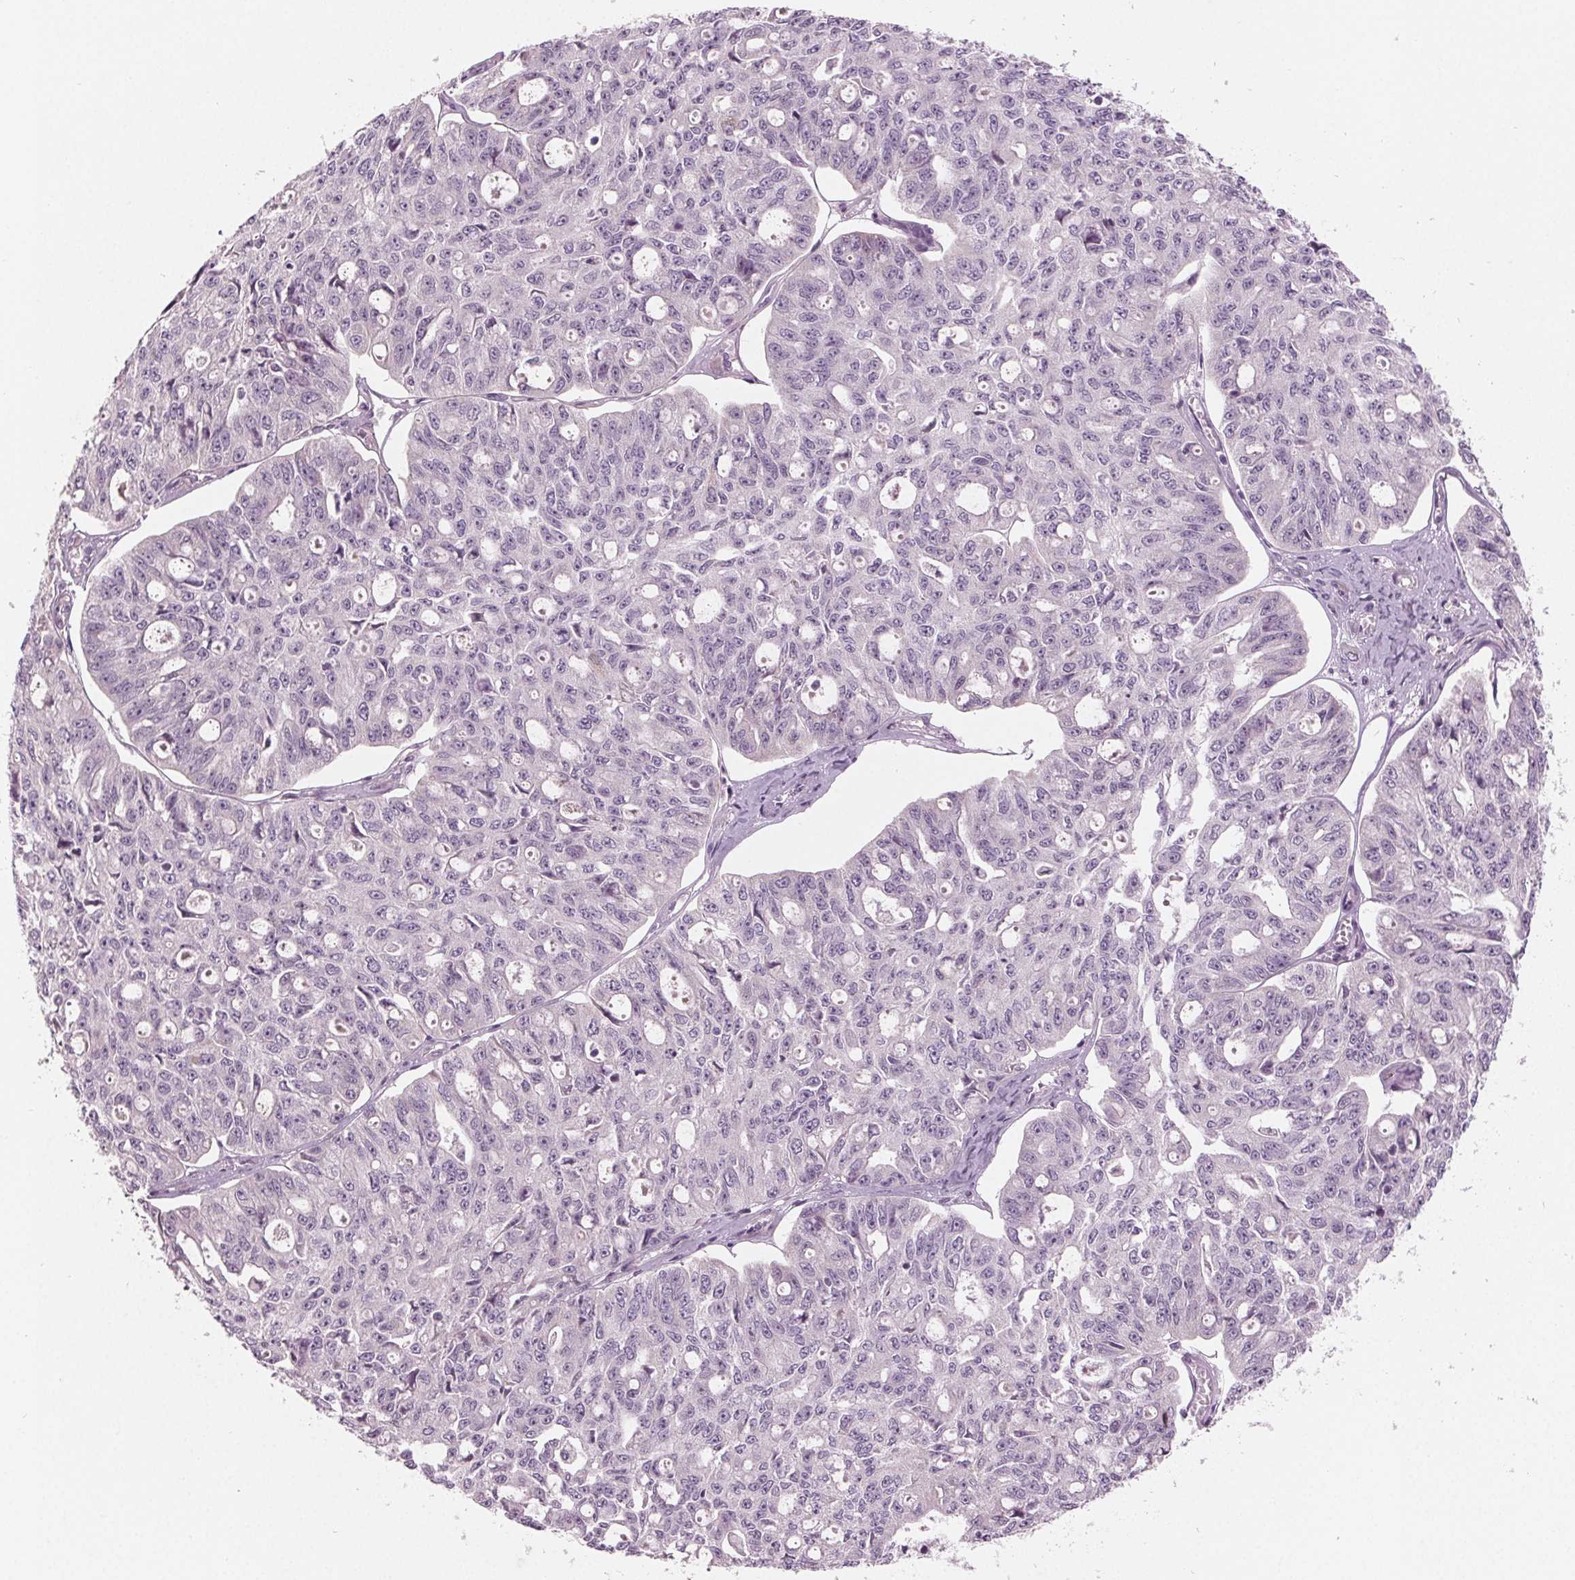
{"staining": {"intensity": "negative", "quantity": "none", "location": "none"}, "tissue": "ovarian cancer", "cell_type": "Tumor cells", "image_type": "cancer", "snomed": [{"axis": "morphology", "description": "Carcinoma, endometroid"}, {"axis": "topography", "description": "Ovary"}], "caption": "Immunohistochemistry (IHC) photomicrograph of human ovarian cancer (endometroid carcinoma) stained for a protein (brown), which shows no positivity in tumor cells. (DAB immunohistochemistry (IHC) visualized using brightfield microscopy, high magnification).", "gene": "PRAP1", "patient": {"sex": "female", "age": 65}}